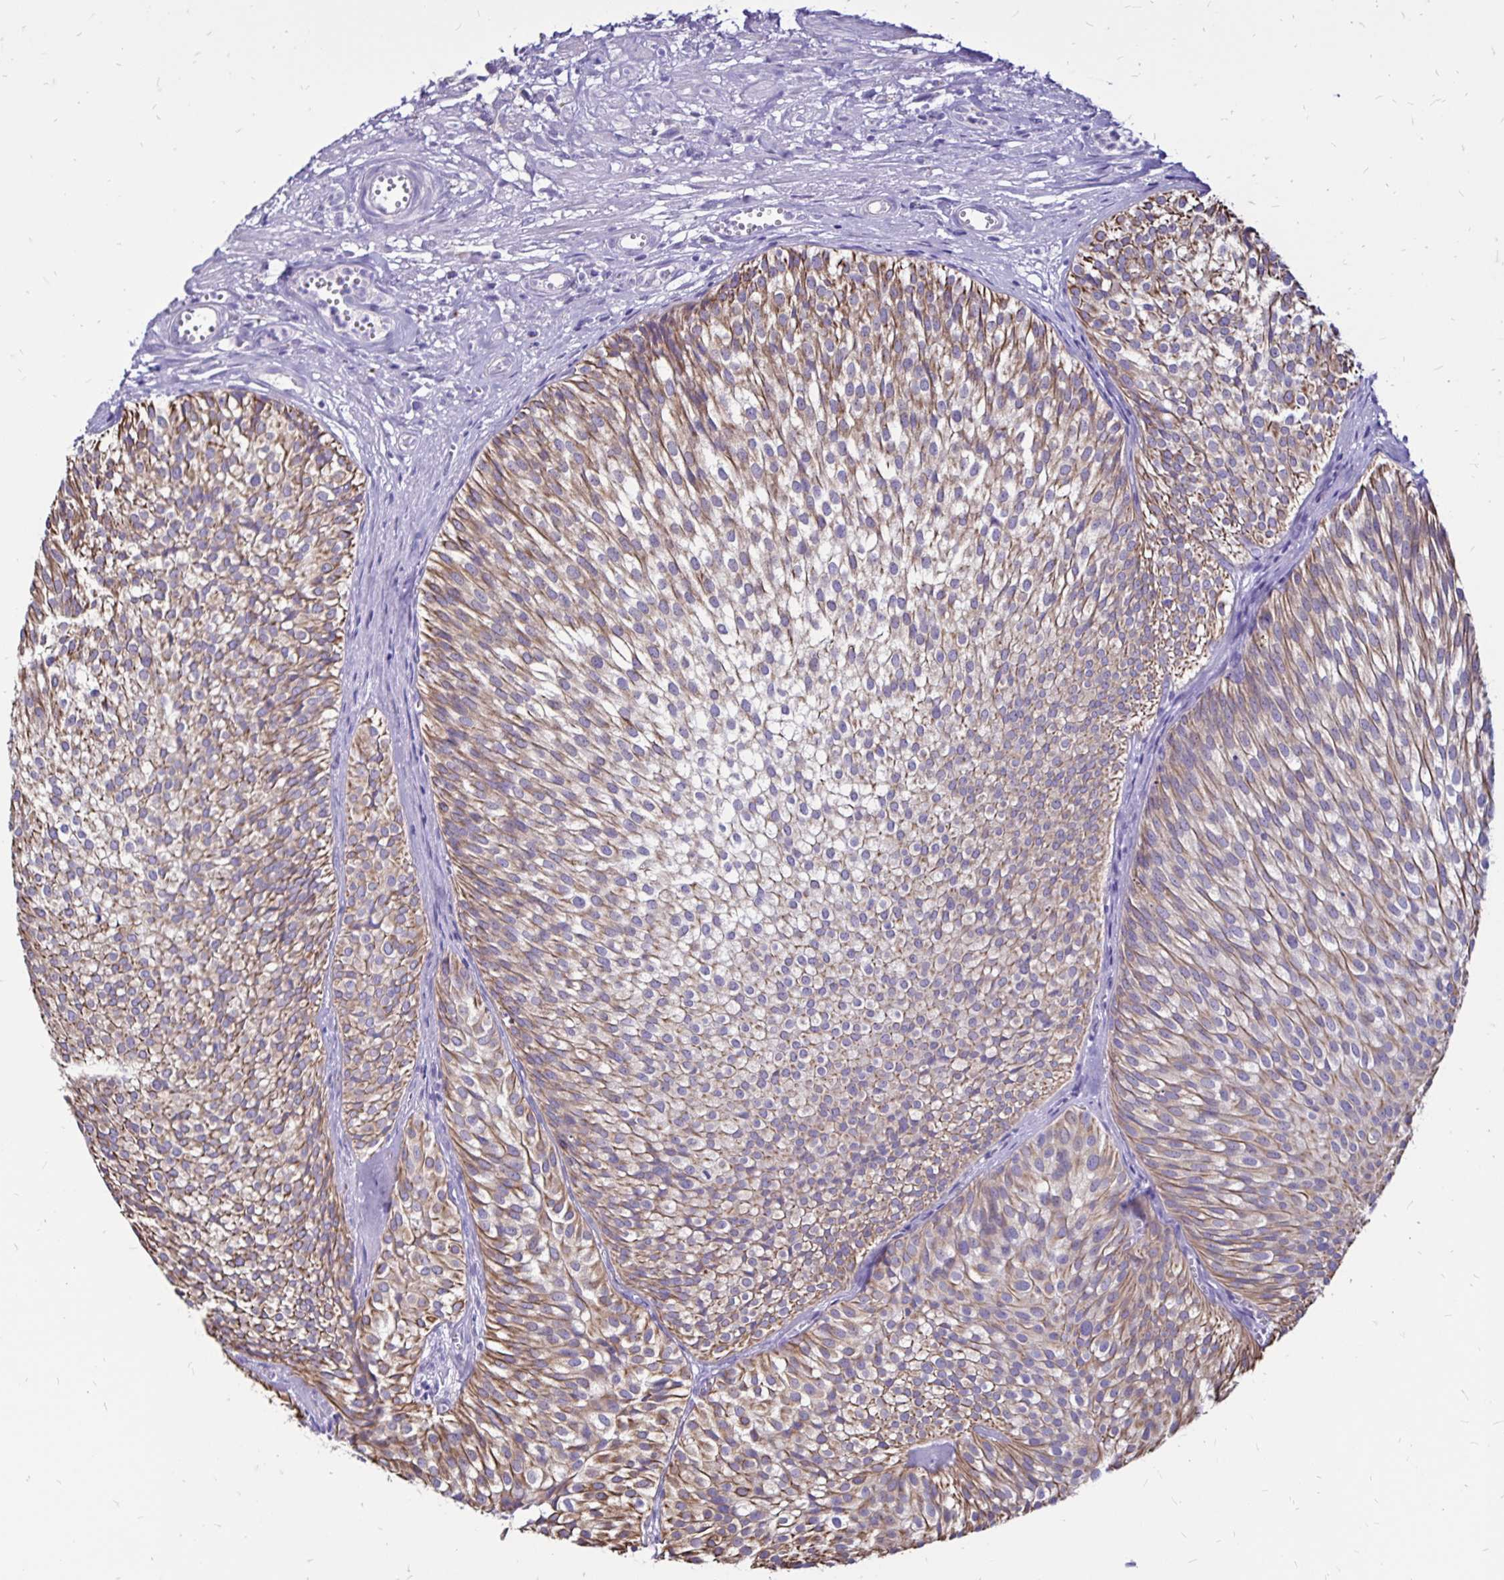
{"staining": {"intensity": "moderate", "quantity": "25%-75%", "location": "cytoplasmic/membranous"}, "tissue": "urothelial cancer", "cell_type": "Tumor cells", "image_type": "cancer", "snomed": [{"axis": "morphology", "description": "Urothelial carcinoma, Low grade"}, {"axis": "topography", "description": "Urinary bladder"}], "caption": "Immunohistochemical staining of human urothelial cancer exhibits medium levels of moderate cytoplasmic/membranous staining in about 25%-75% of tumor cells.", "gene": "EVPL", "patient": {"sex": "male", "age": 91}}